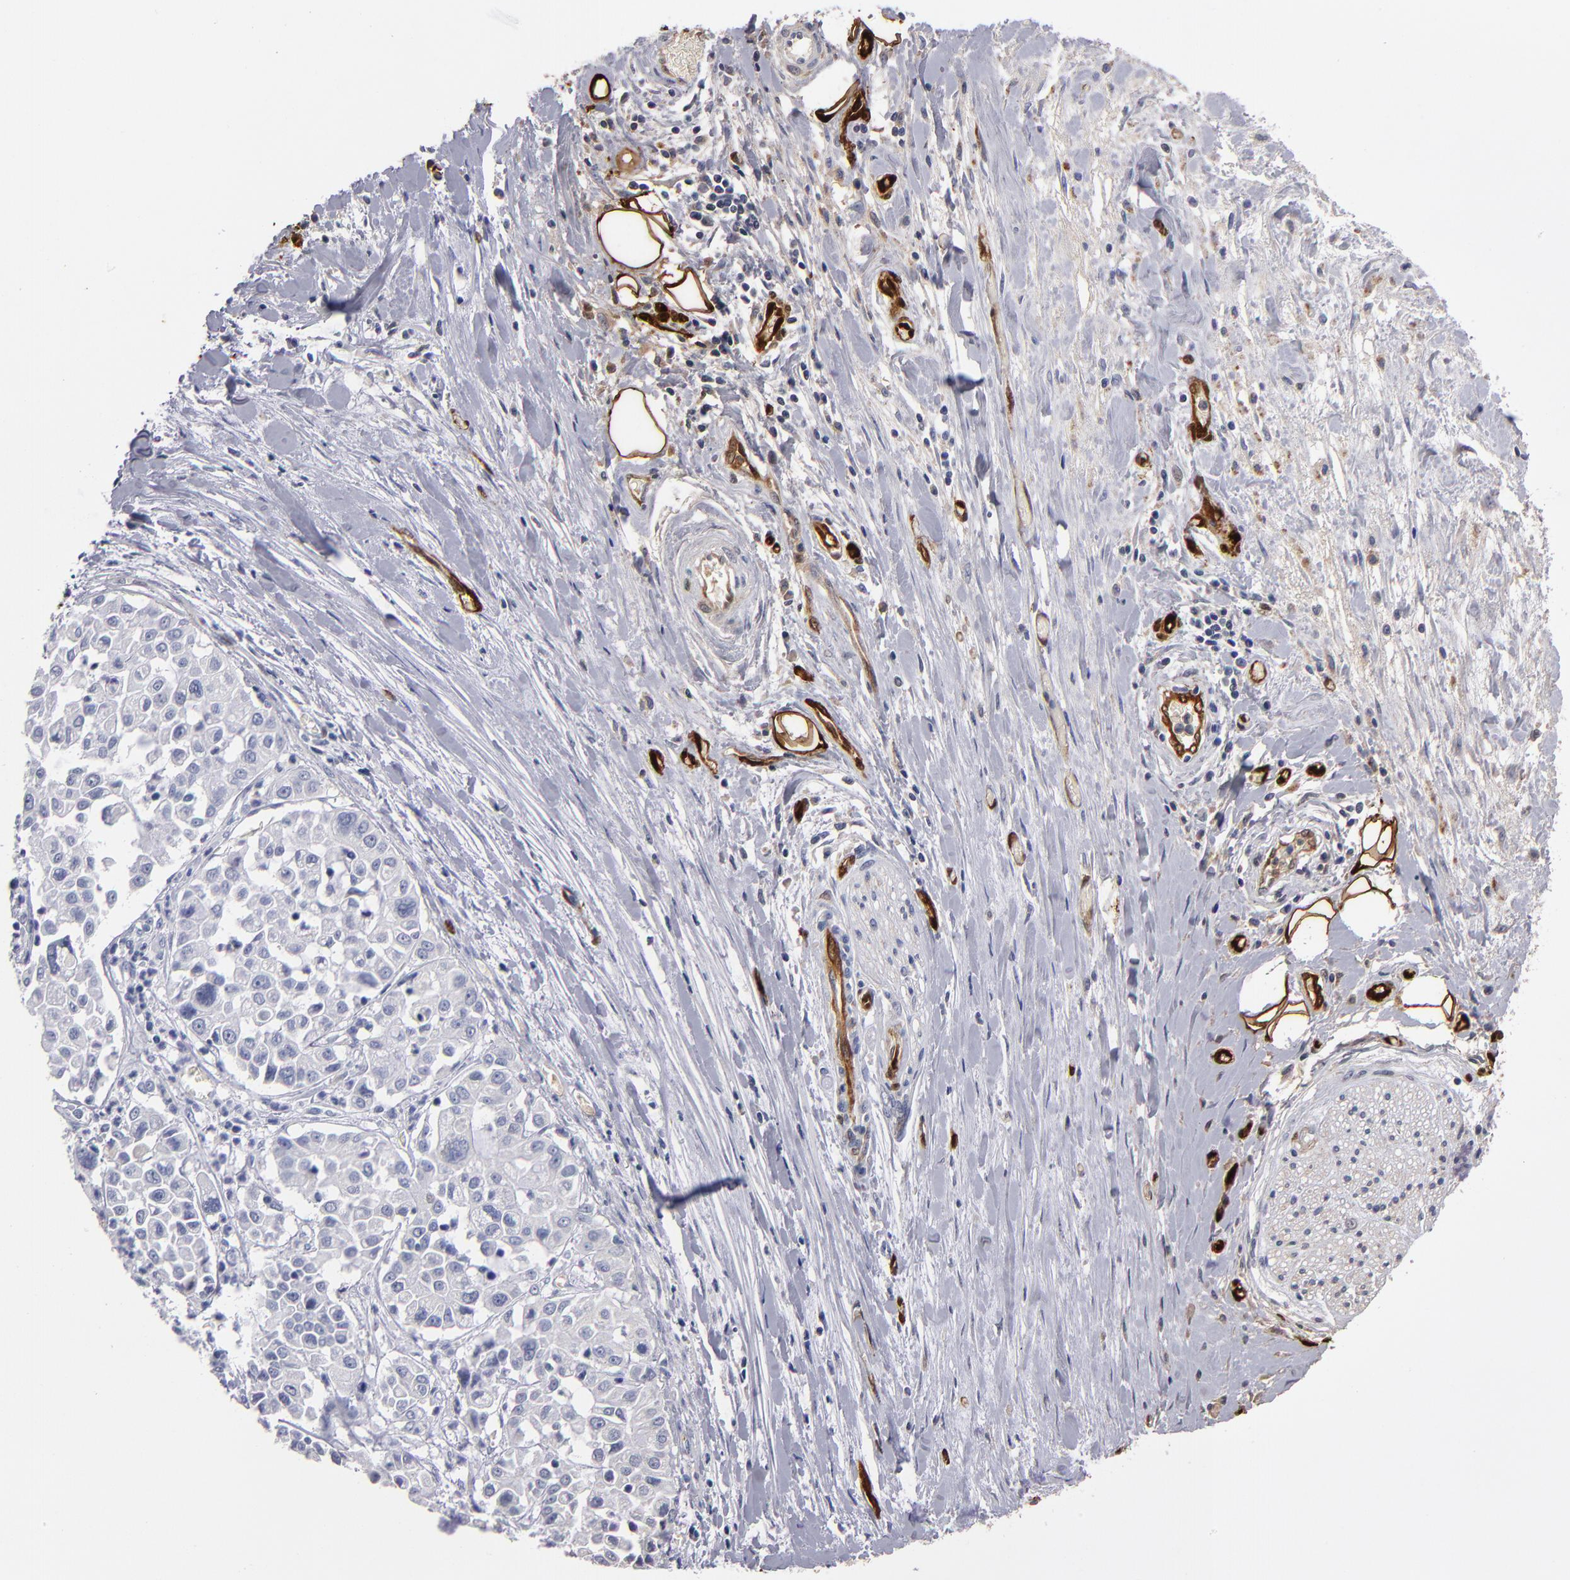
{"staining": {"intensity": "negative", "quantity": "none", "location": "none"}, "tissue": "pancreatic cancer", "cell_type": "Tumor cells", "image_type": "cancer", "snomed": [{"axis": "morphology", "description": "Adenocarcinoma, NOS"}, {"axis": "topography", "description": "Pancreas"}], "caption": "High power microscopy photomicrograph of an IHC image of pancreatic adenocarcinoma, revealing no significant positivity in tumor cells. (Immunohistochemistry (ihc), brightfield microscopy, high magnification).", "gene": "FABP4", "patient": {"sex": "female", "age": 52}}